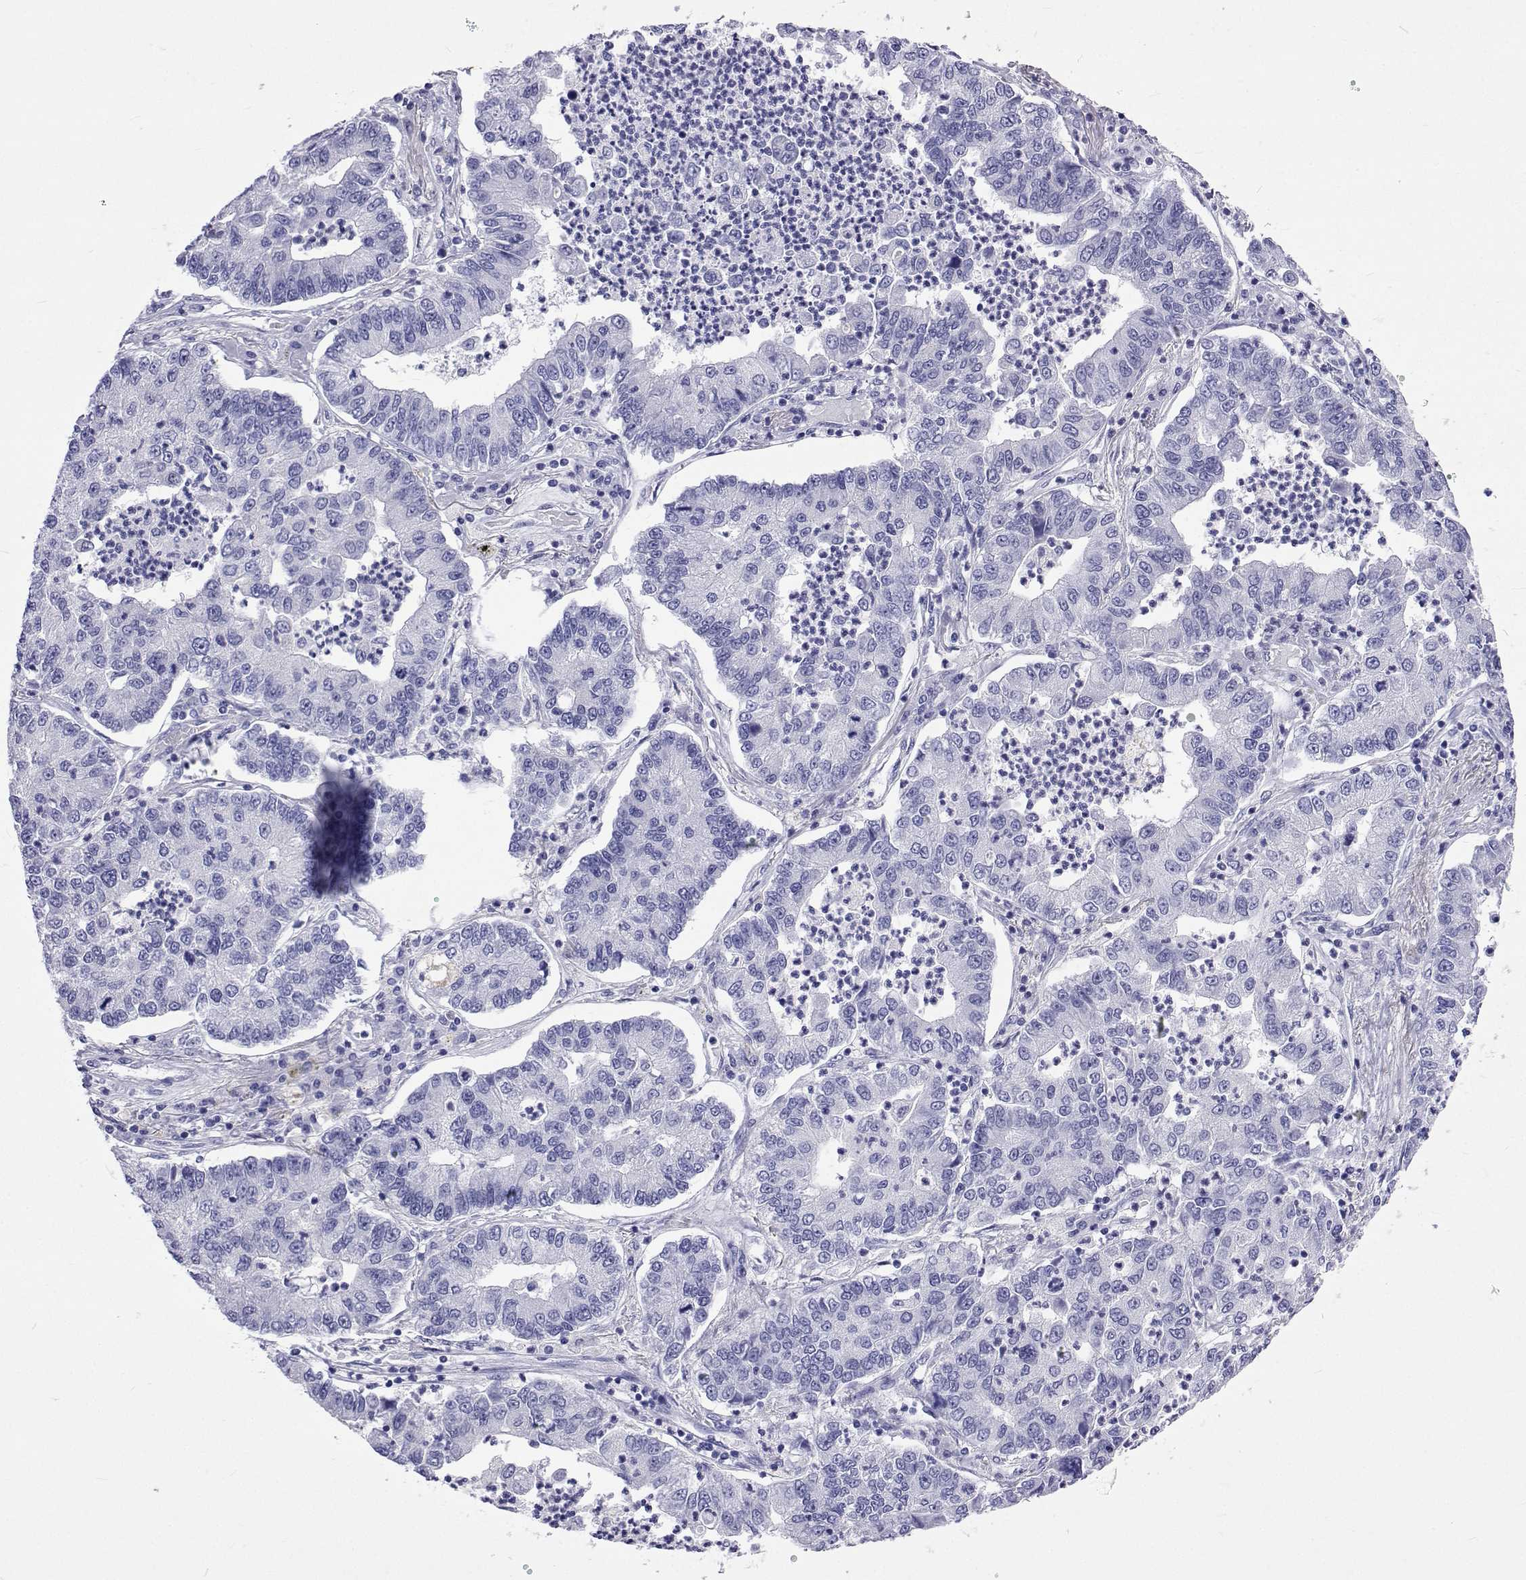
{"staining": {"intensity": "negative", "quantity": "none", "location": "none"}, "tissue": "lung cancer", "cell_type": "Tumor cells", "image_type": "cancer", "snomed": [{"axis": "morphology", "description": "Adenocarcinoma, NOS"}, {"axis": "topography", "description": "Lung"}], "caption": "Tumor cells show no significant protein positivity in lung adenocarcinoma.", "gene": "UMODL1", "patient": {"sex": "female", "age": 57}}